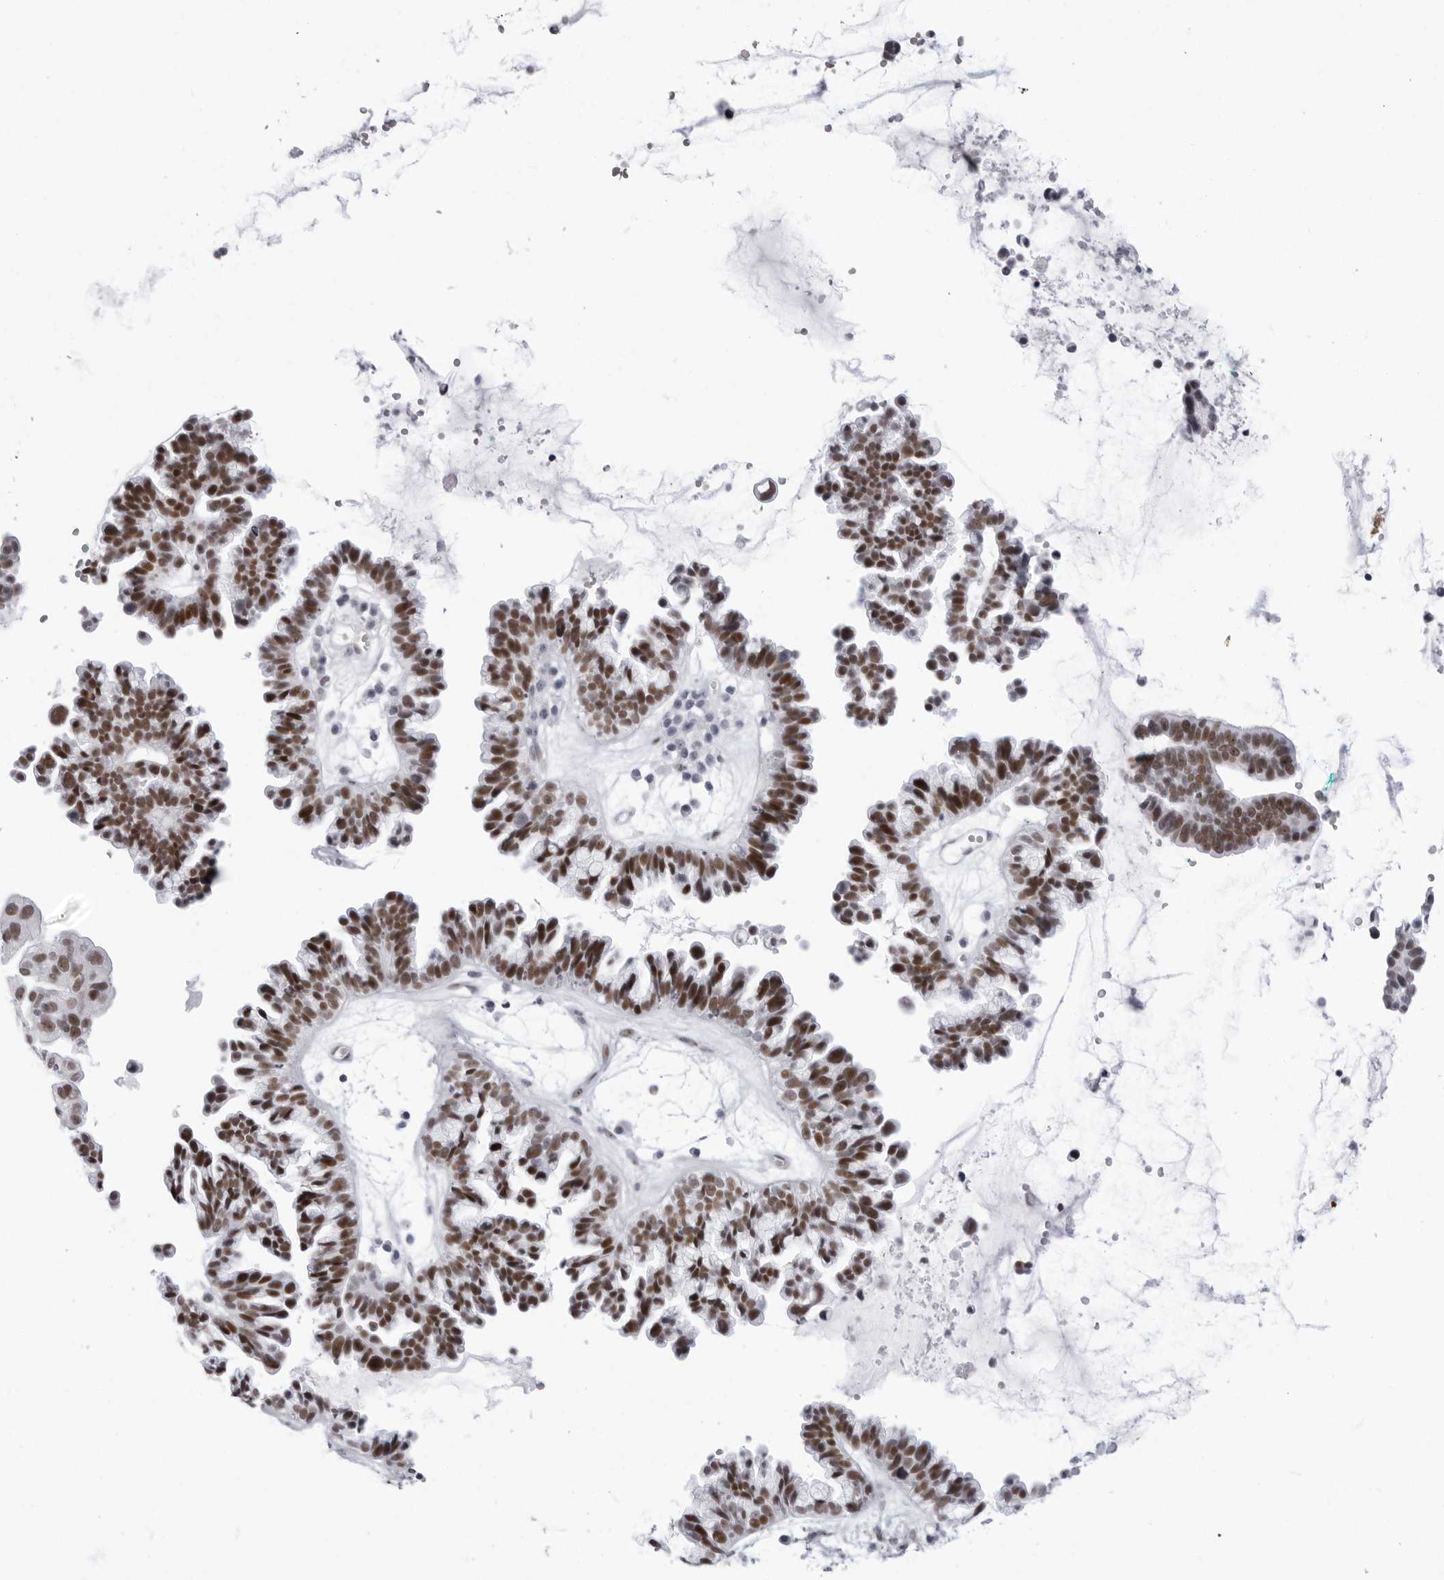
{"staining": {"intensity": "moderate", "quantity": ">75%", "location": "nuclear"}, "tissue": "ovarian cancer", "cell_type": "Tumor cells", "image_type": "cancer", "snomed": [{"axis": "morphology", "description": "Cystadenocarcinoma, serous, NOS"}, {"axis": "topography", "description": "Ovary"}], "caption": "A histopathology image showing moderate nuclear expression in about >75% of tumor cells in ovarian serous cystadenocarcinoma, as visualized by brown immunohistochemical staining.", "gene": "VEZF1", "patient": {"sex": "female", "age": 56}}